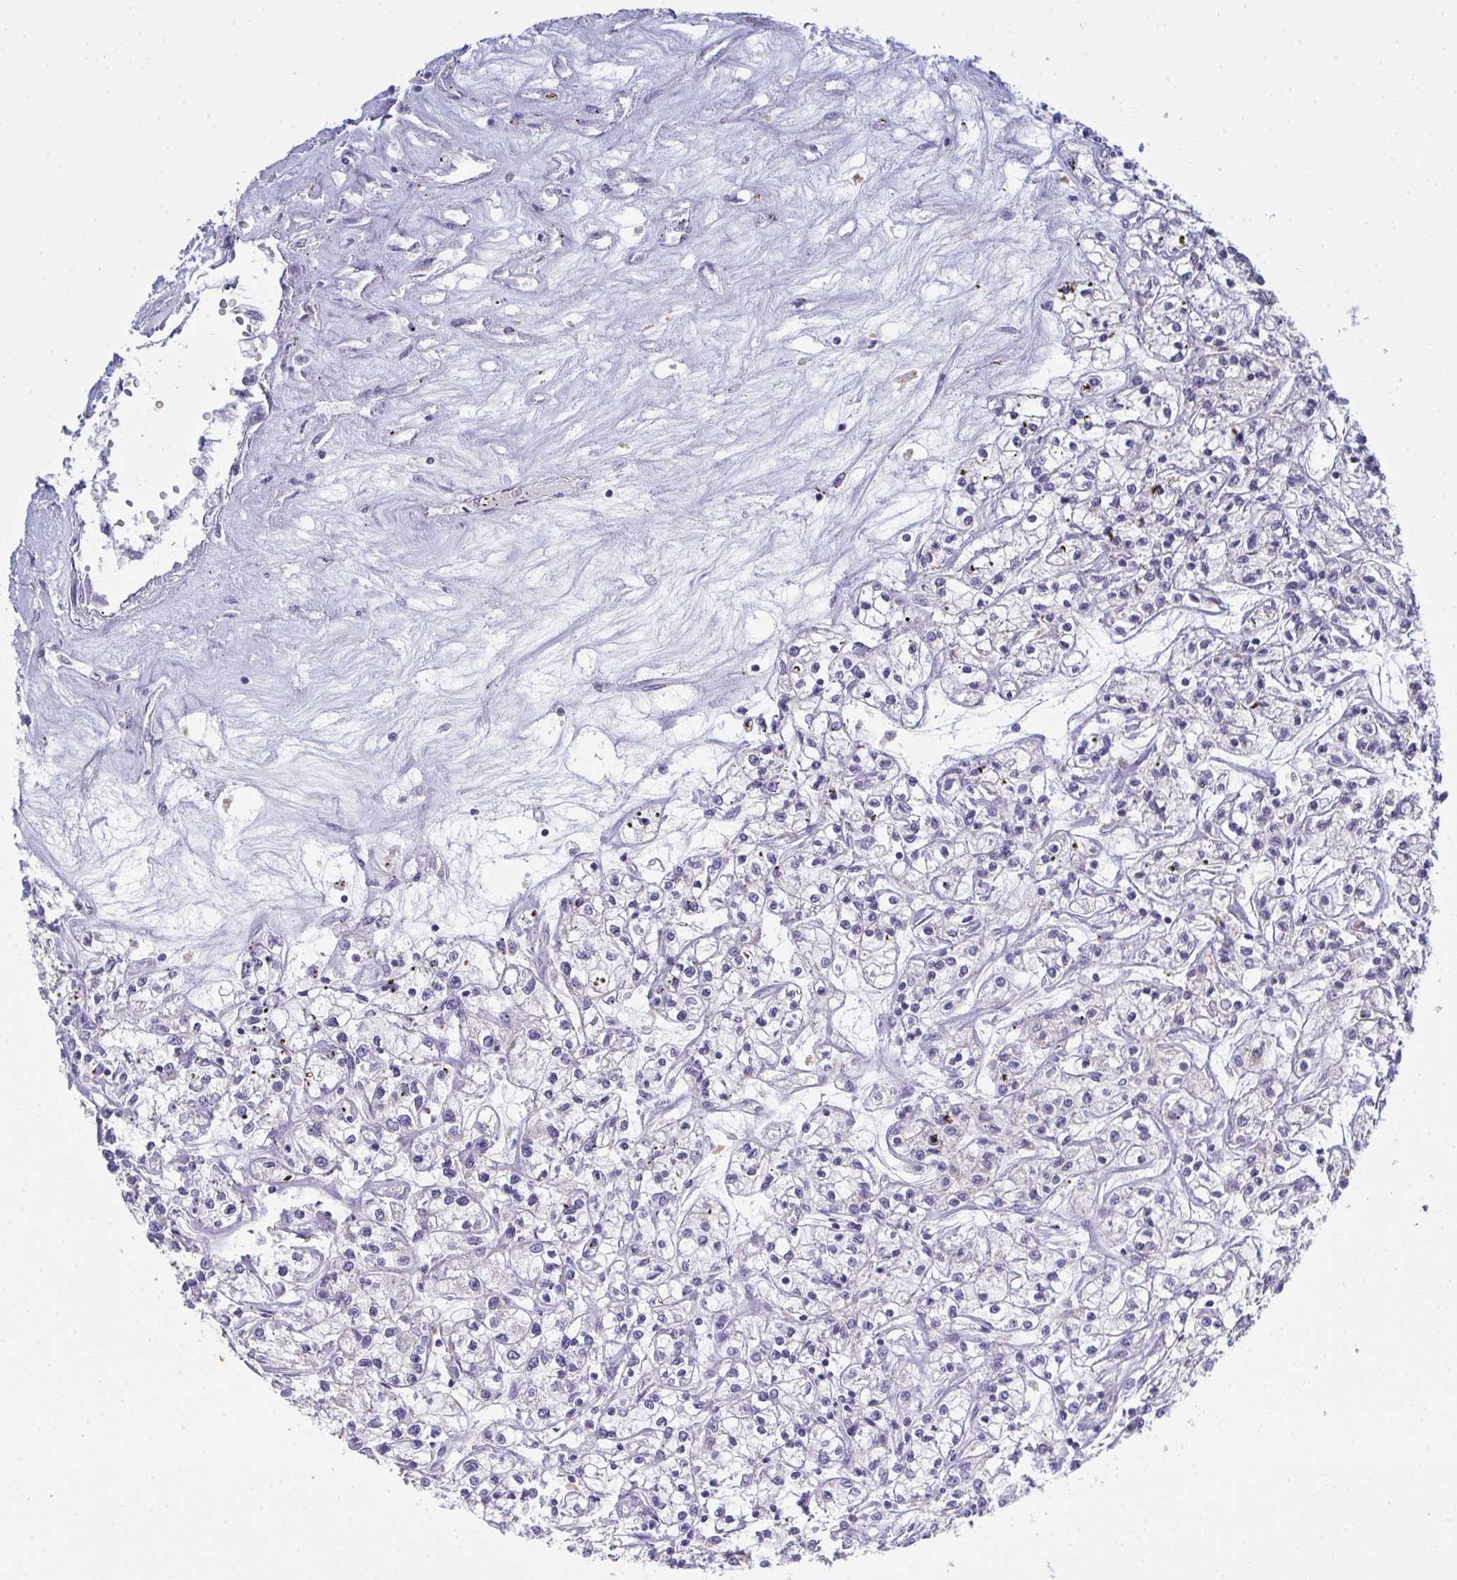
{"staining": {"intensity": "negative", "quantity": "none", "location": "none"}, "tissue": "renal cancer", "cell_type": "Tumor cells", "image_type": "cancer", "snomed": [{"axis": "morphology", "description": "Adenocarcinoma, NOS"}, {"axis": "topography", "description": "Kidney"}], "caption": "The photomicrograph exhibits no significant expression in tumor cells of renal adenocarcinoma.", "gene": "SERPINB10", "patient": {"sex": "female", "age": 59}}